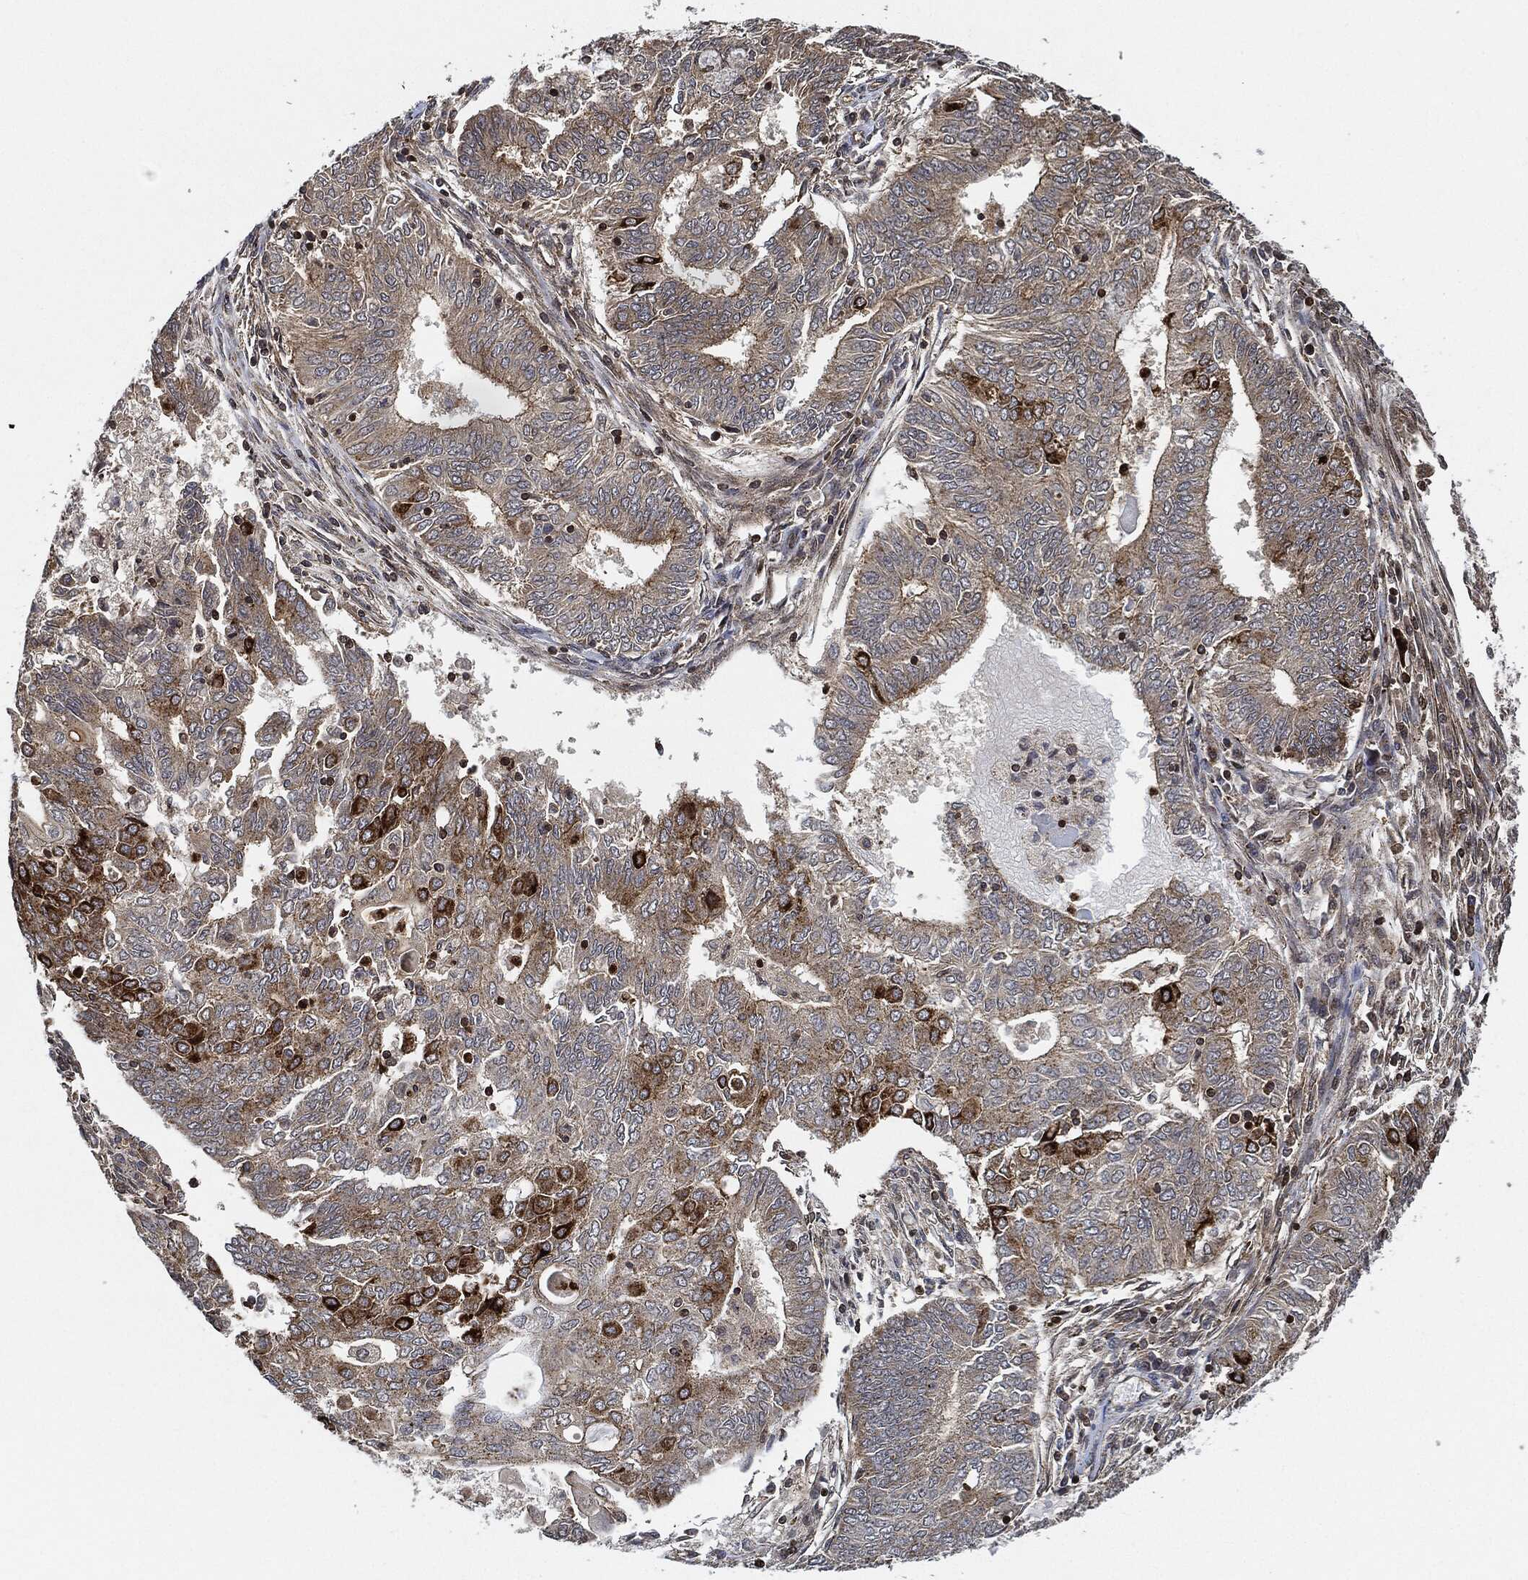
{"staining": {"intensity": "strong", "quantity": "<25%", "location": "cytoplasmic/membranous"}, "tissue": "endometrial cancer", "cell_type": "Tumor cells", "image_type": "cancer", "snomed": [{"axis": "morphology", "description": "Adenocarcinoma, NOS"}, {"axis": "topography", "description": "Endometrium"}], "caption": "Endometrial cancer stained with a brown dye reveals strong cytoplasmic/membranous positive staining in approximately <25% of tumor cells.", "gene": "MAP3K3", "patient": {"sex": "female", "age": 62}}